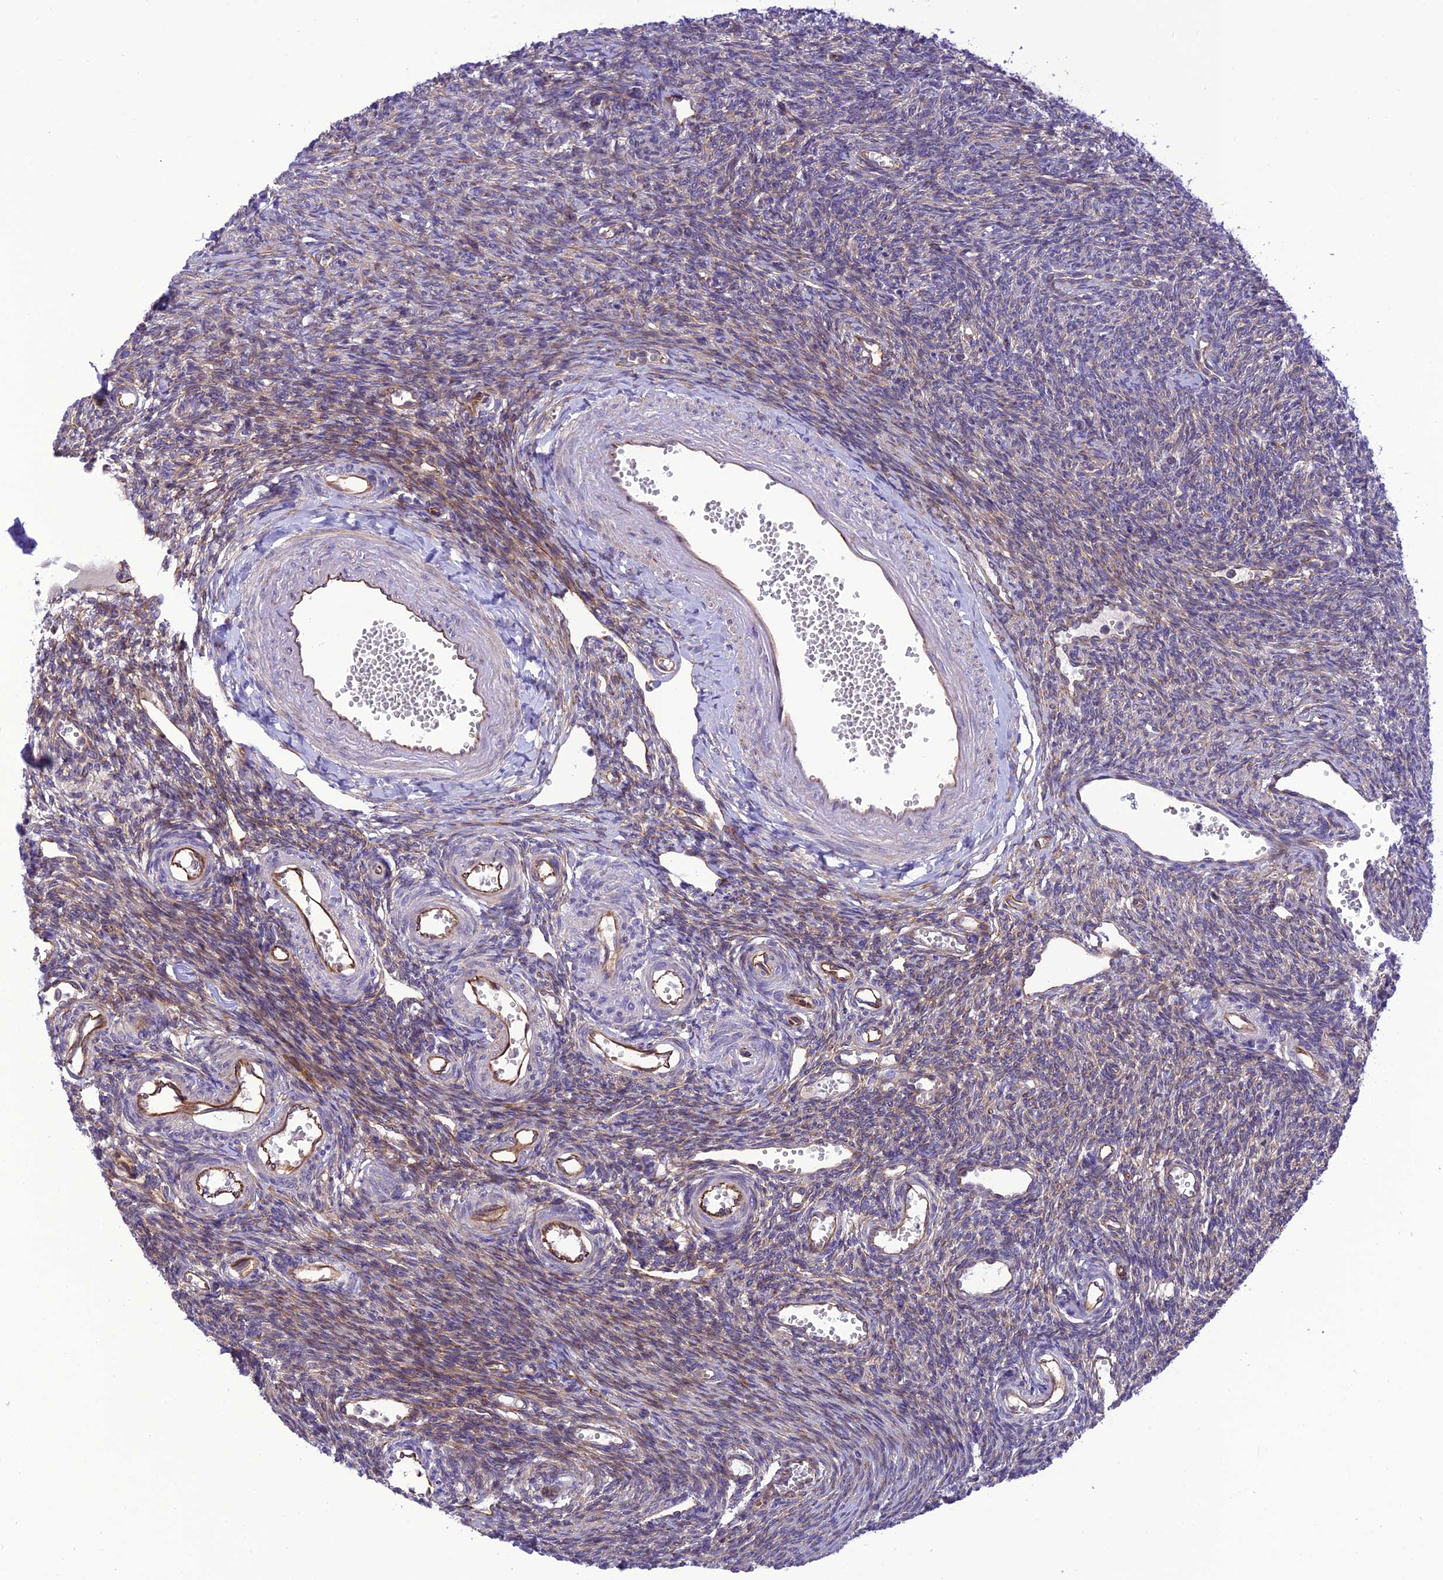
{"staining": {"intensity": "moderate", "quantity": ">75%", "location": "cytoplasmic/membranous"}, "tissue": "ovary", "cell_type": "Follicle cells", "image_type": "normal", "snomed": [{"axis": "morphology", "description": "Normal tissue, NOS"}, {"axis": "morphology", "description": "Cyst, NOS"}, {"axis": "topography", "description": "Ovary"}], "caption": "DAB (3,3'-diaminobenzidine) immunohistochemical staining of unremarkable ovary shows moderate cytoplasmic/membranous protein expression in approximately >75% of follicle cells. The staining was performed using DAB, with brown indicating positive protein expression. Nuclei are stained blue with hematoxylin.", "gene": "PPFIA3", "patient": {"sex": "female", "age": 33}}